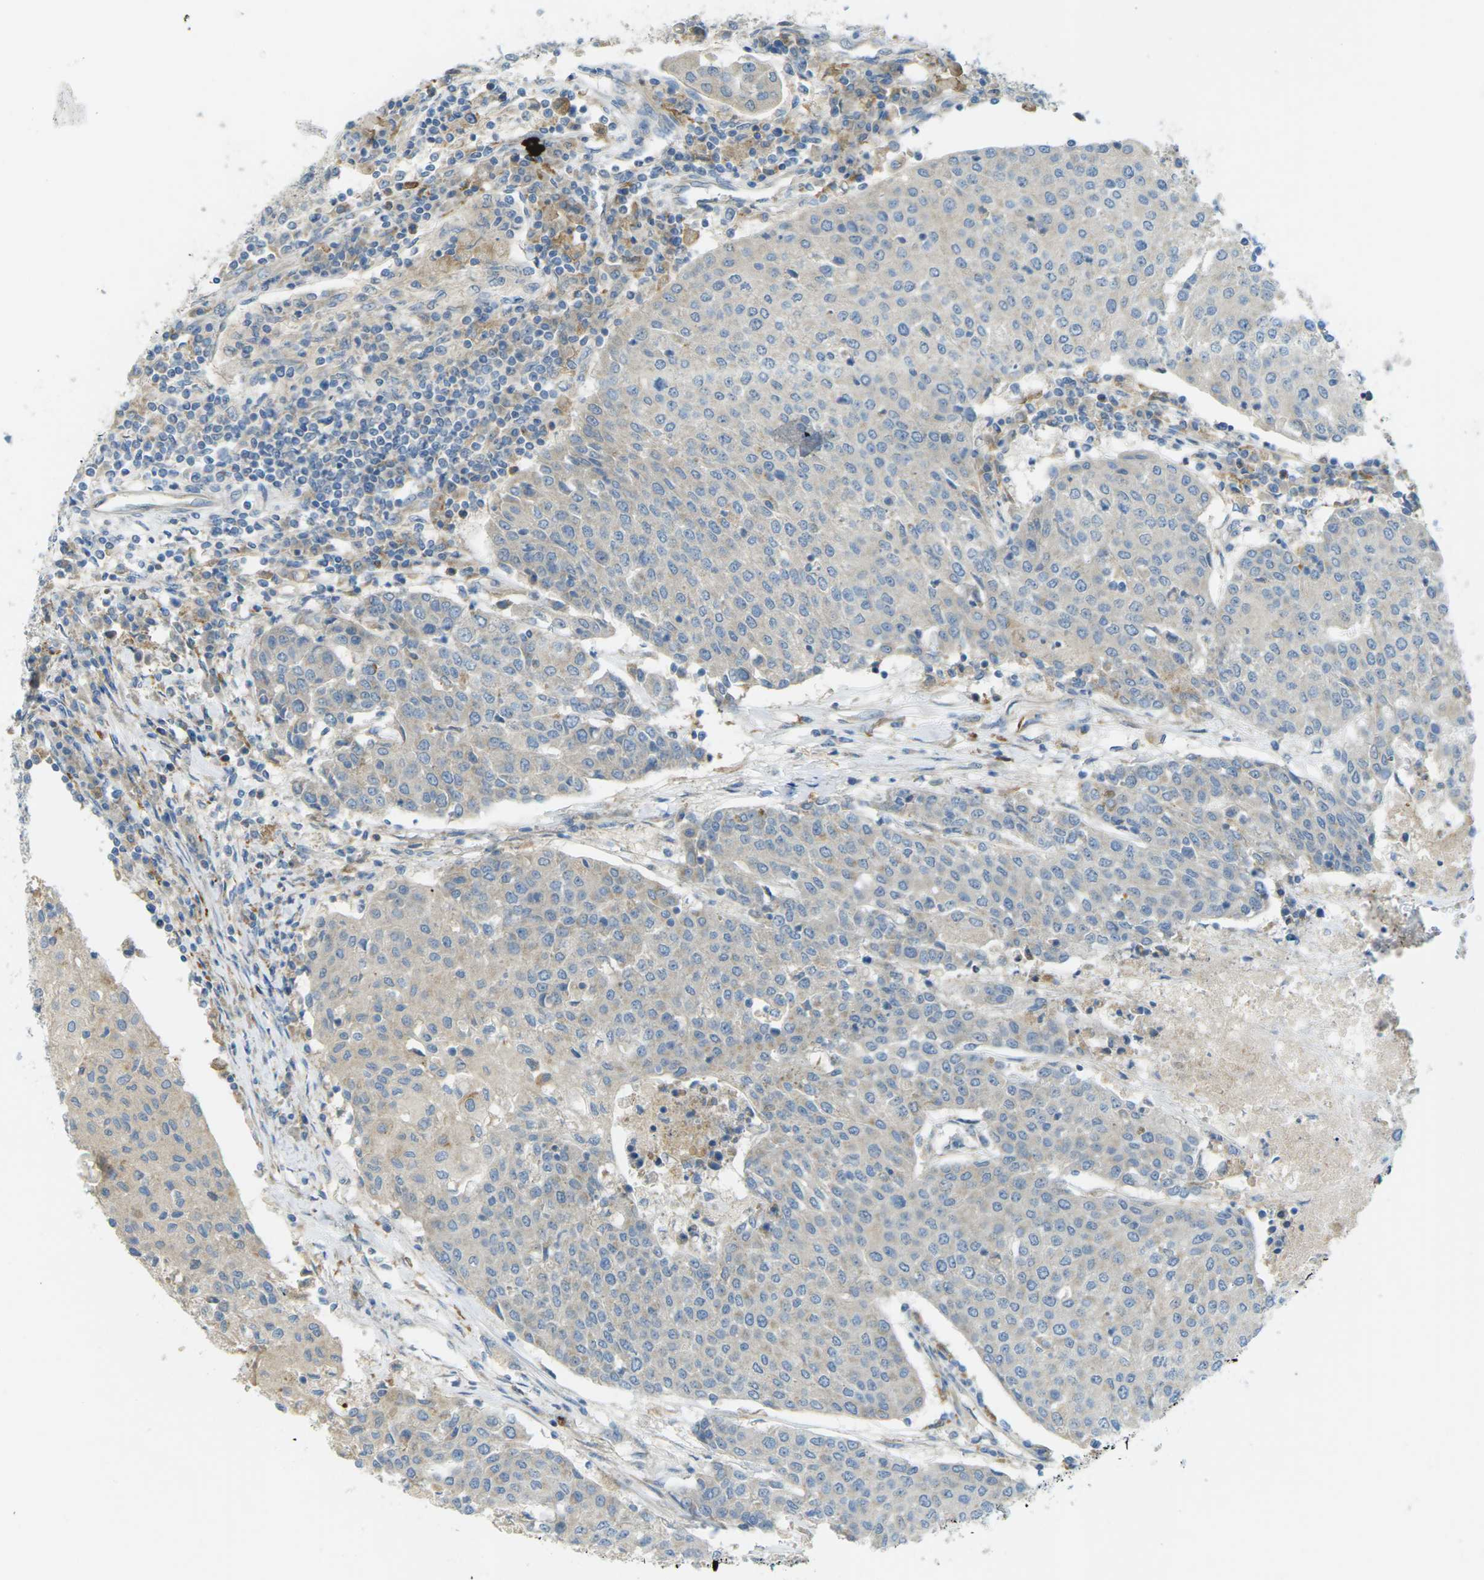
{"staining": {"intensity": "weak", "quantity": "<25%", "location": "cytoplasmic/membranous"}, "tissue": "urothelial cancer", "cell_type": "Tumor cells", "image_type": "cancer", "snomed": [{"axis": "morphology", "description": "Urothelial carcinoma, High grade"}, {"axis": "topography", "description": "Urinary bladder"}], "caption": "This is a micrograph of immunohistochemistry (IHC) staining of urothelial cancer, which shows no expression in tumor cells.", "gene": "MYLK4", "patient": {"sex": "female", "age": 85}}